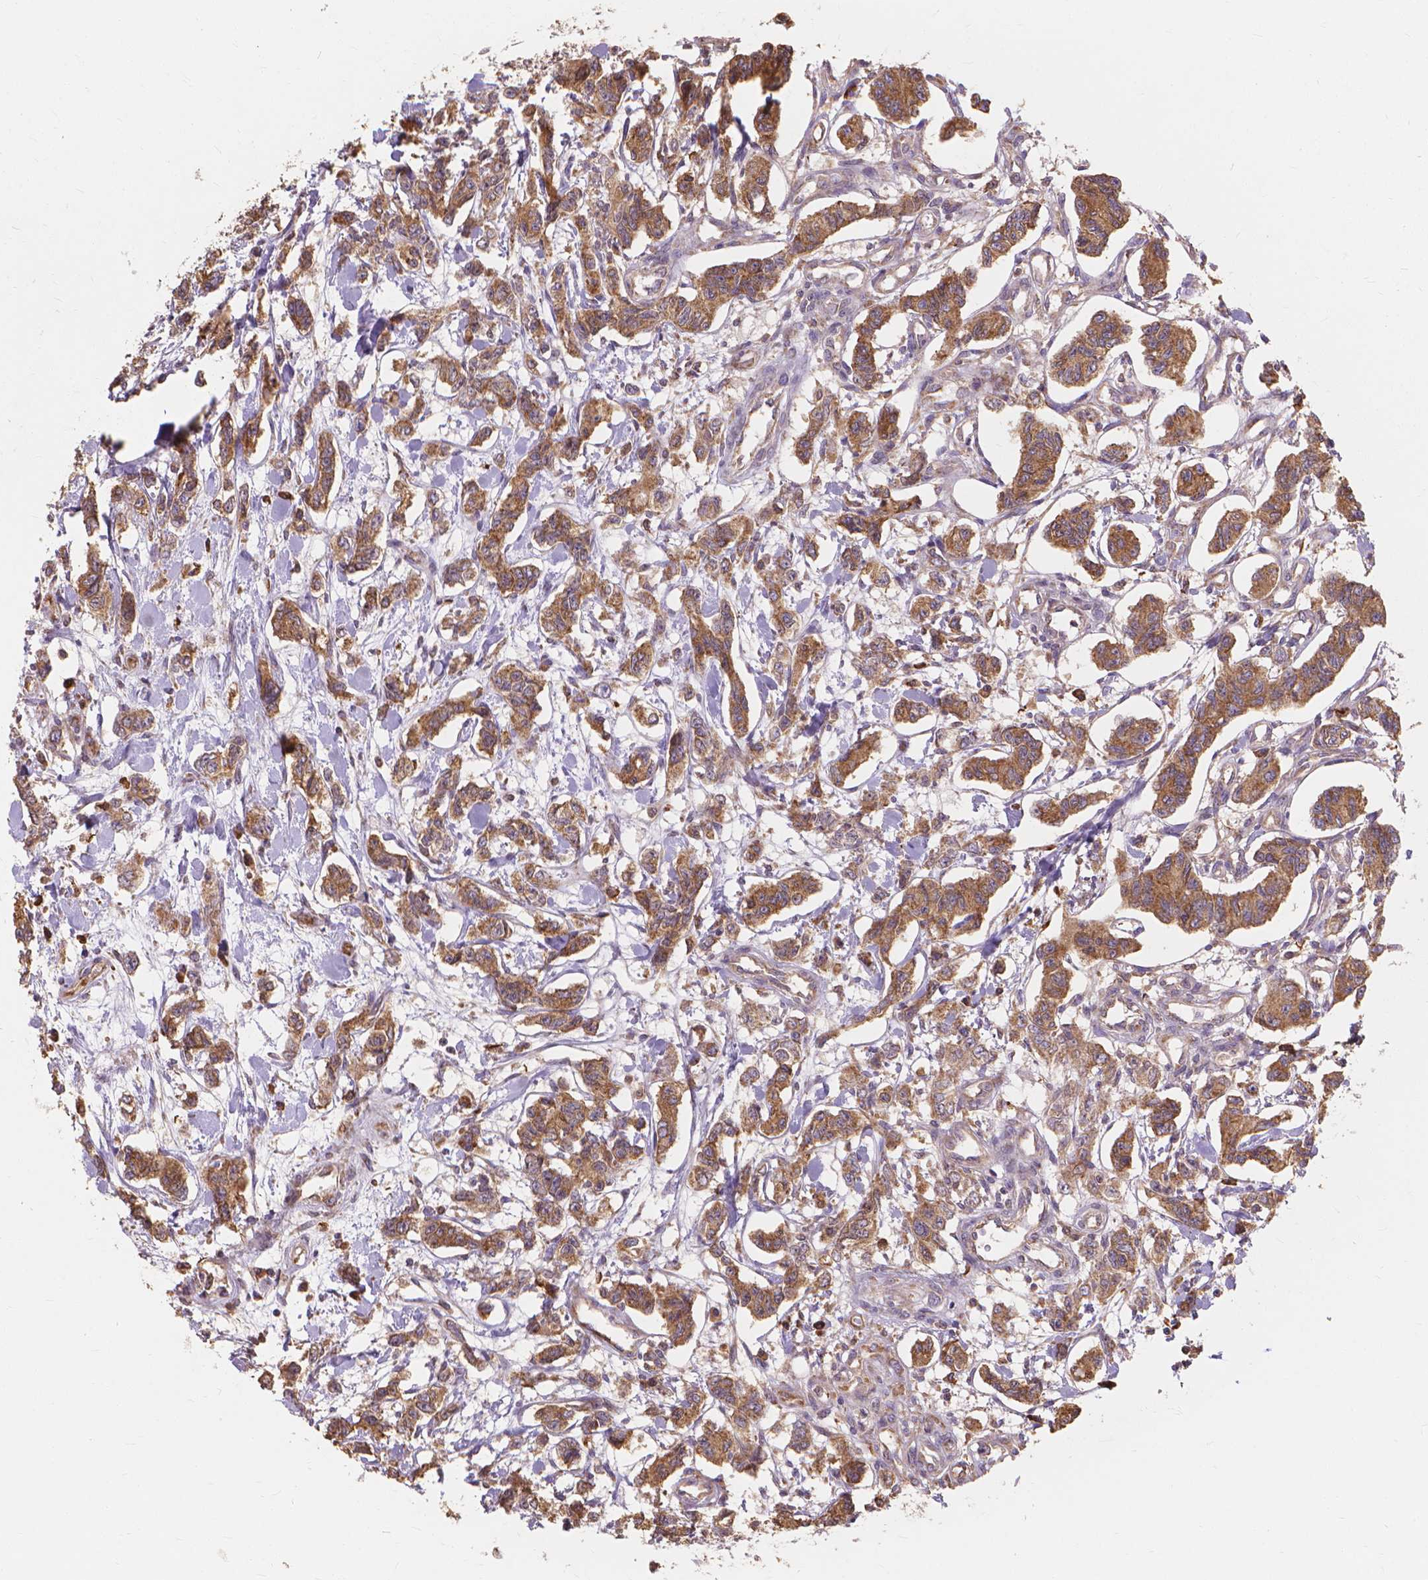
{"staining": {"intensity": "moderate", "quantity": ">75%", "location": "cytoplasmic/membranous"}, "tissue": "carcinoid", "cell_type": "Tumor cells", "image_type": "cancer", "snomed": [{"axis": "morphology", "description": "Carcinoid, malignant, NOS"}, {"axis": "topography", "description": "Kidney"}], "caption": "IHC photomicrograph of neoplastic tissue: malignant carcinoid stained using immunohistochemistry (IHC) shows medium levels of moderate protein expression localized specifically in the cytoplasmic/membranous of tumor cells, appearing as a cytoplasmic/membranous brown color.", "gene": "TAB2", "patient": {"sex": "female", "age": 41}}